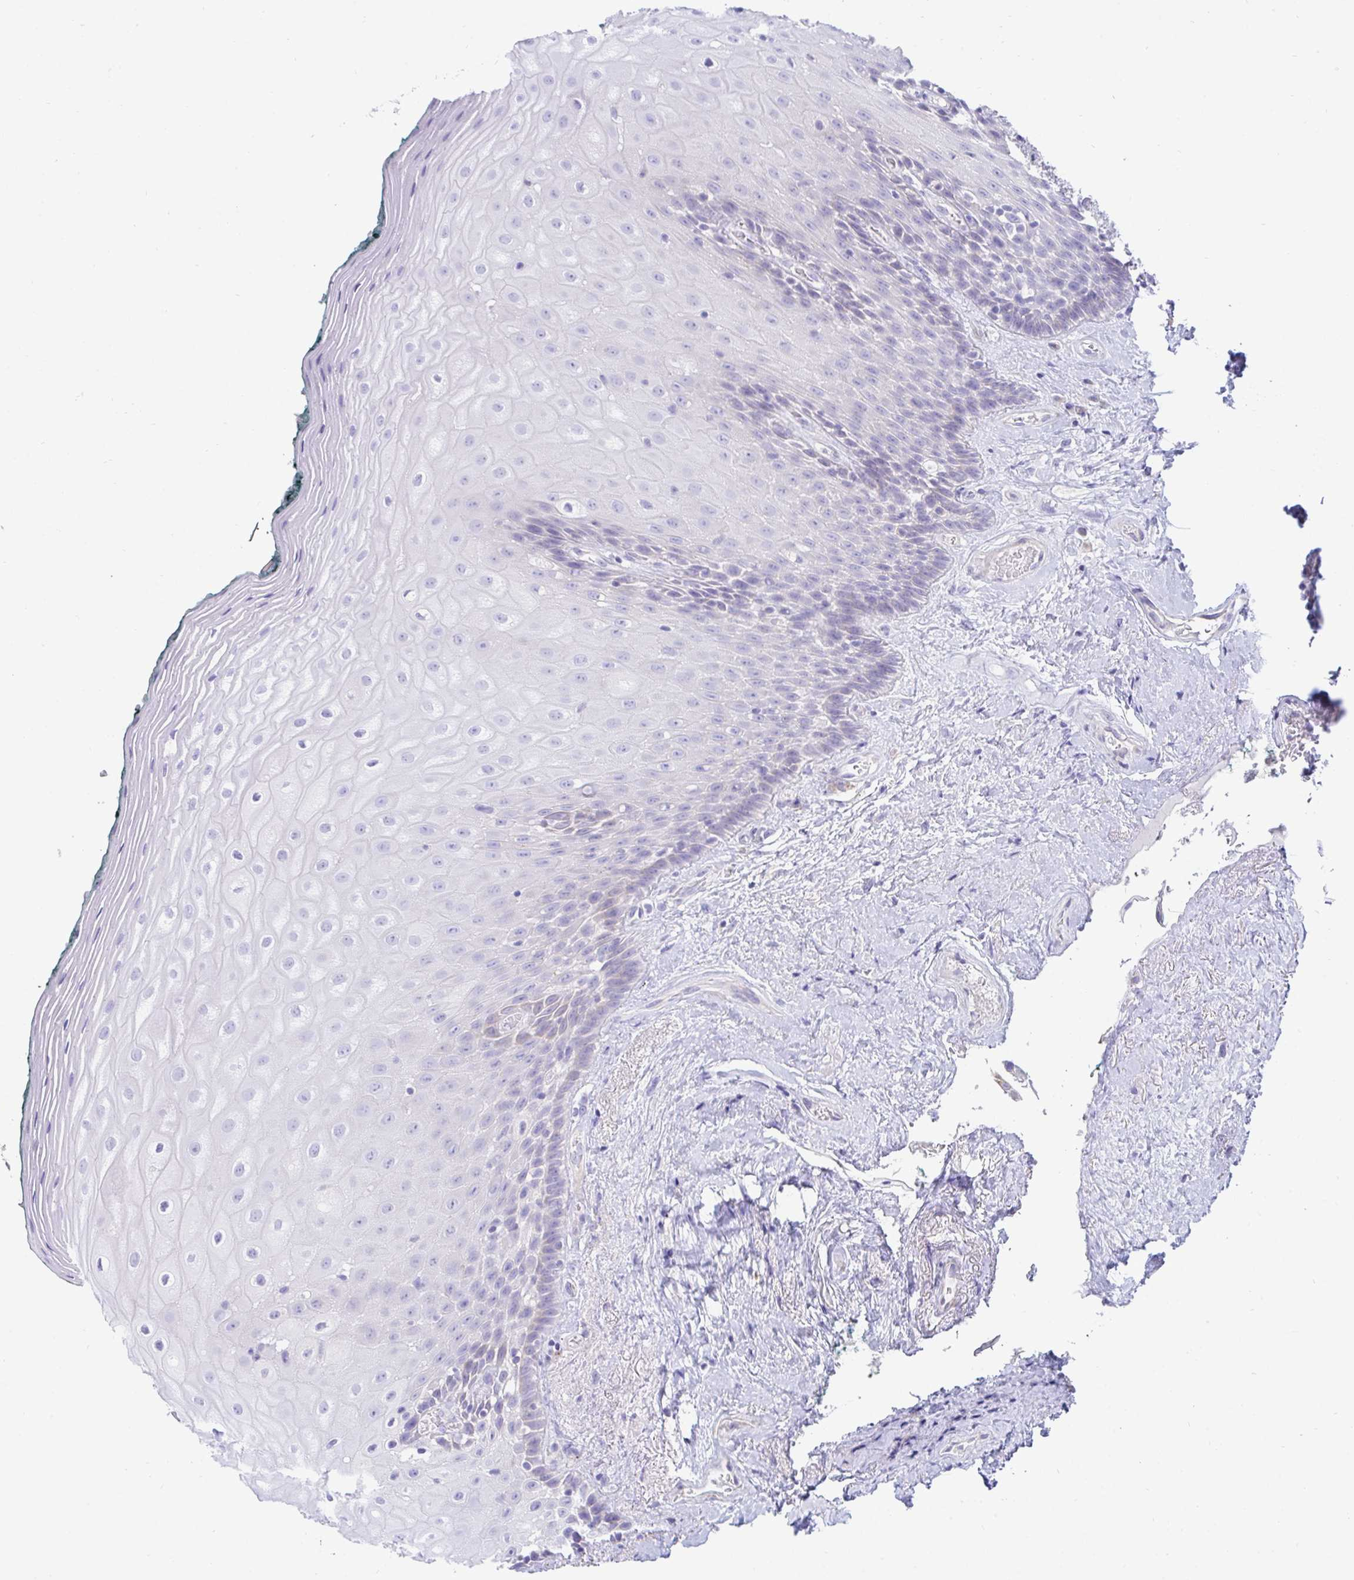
{"staining": {"intensity": "weak", "quantity": "<25%", "location": "cytoplasmic/membranous"}, "tissue": "oral mucosa", "cell_type": "Squamous epithelial cells", "image_type": "normal", "snomed": [{"axis": "morphology", "description": "Normal tissue, NOS"}, {"axis": "morphology", "description": "Squamous cell carcinoma, NOS"}, {"axis": "topography", "description": "Oral tissue"}, {"axis": "topography", "description": "Head-Neck"}], "caption": "High magnification brightfield microscopy of normal oral mucosa stained with DAB (3,3'-diaminobenzidine) (brown) and counterstained with hematoxylin (blue): squamous epithelial cells show no significant staining.", "gene": "TMEM106B", "patient": {"sex": "male", "age": 64}}